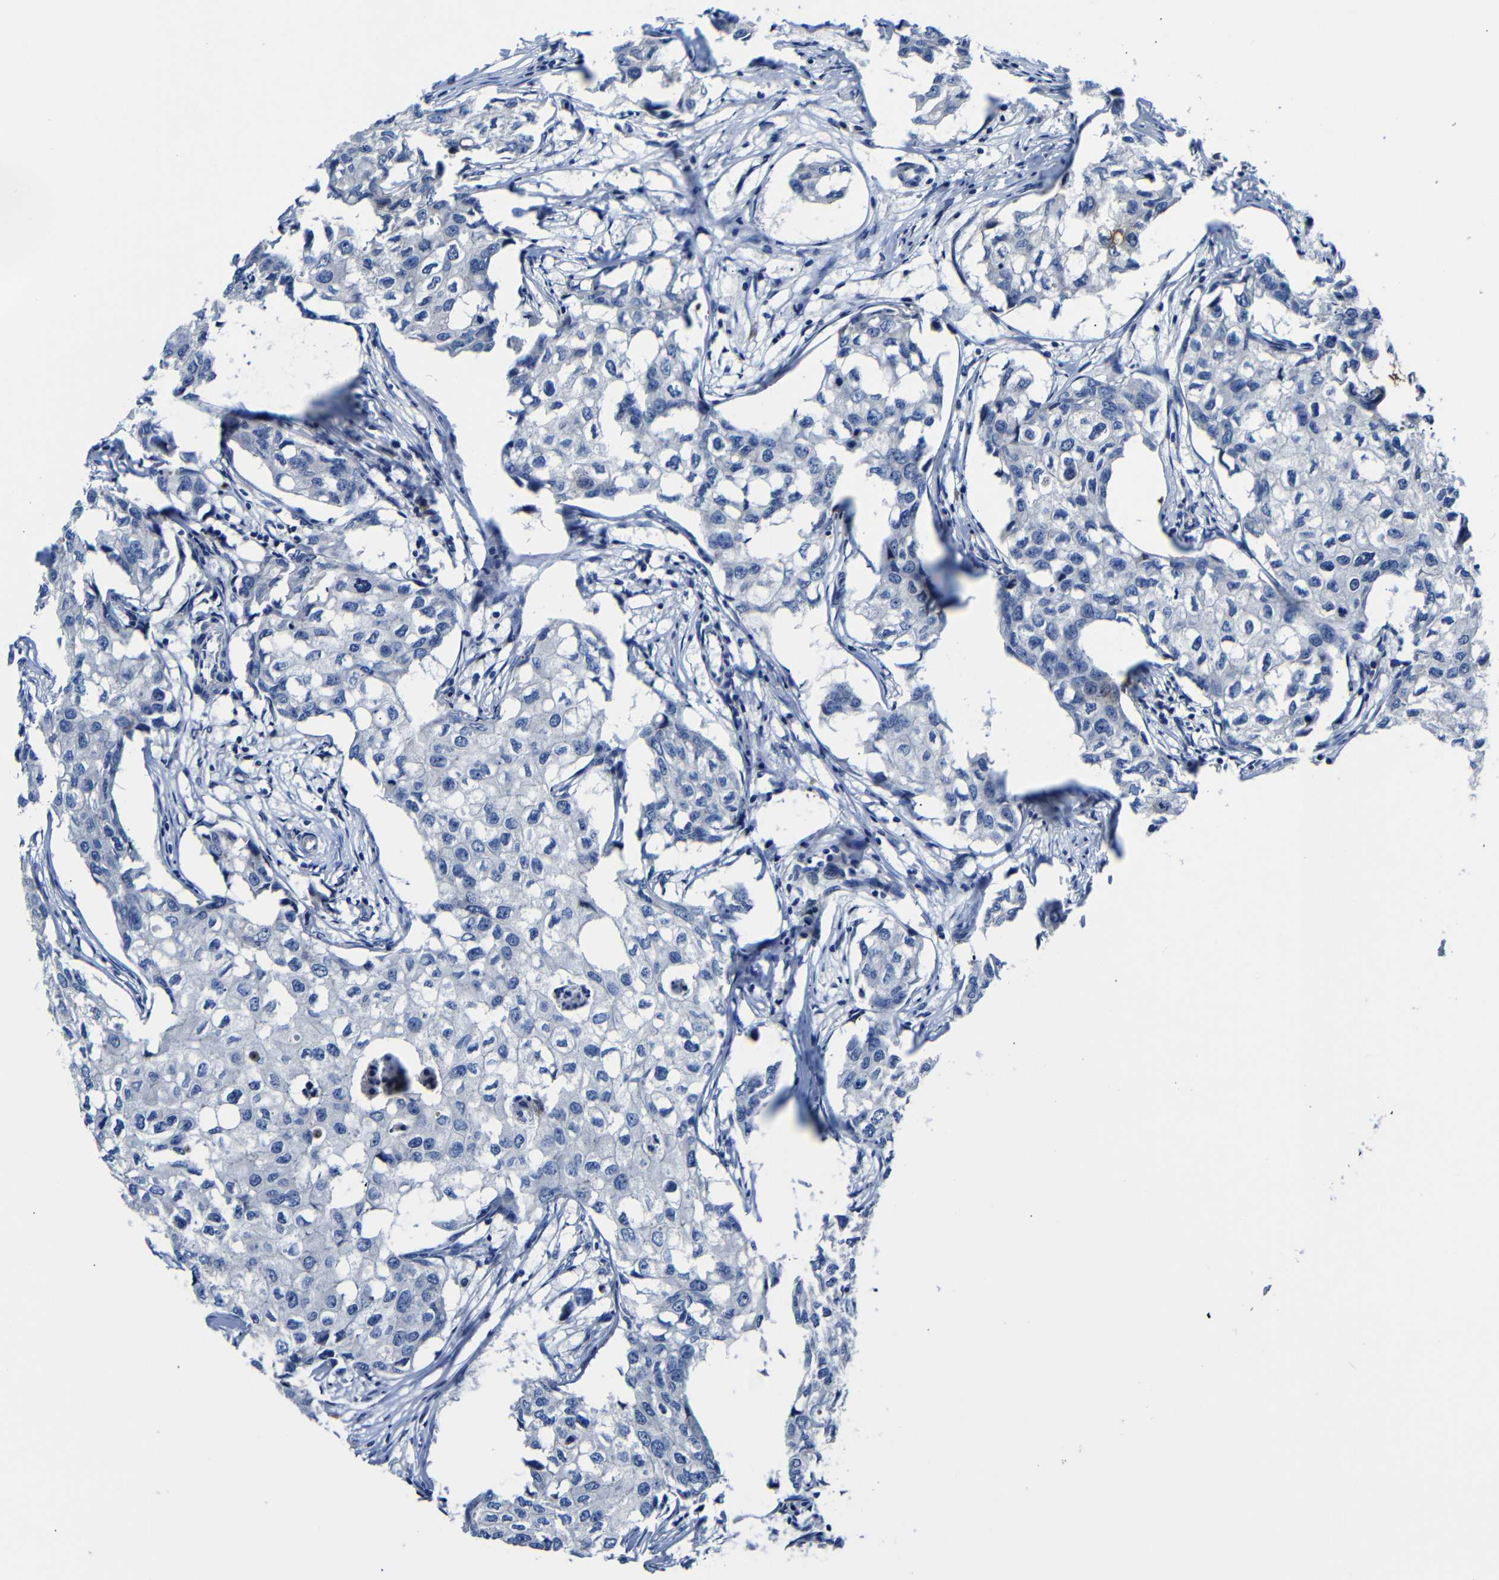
{"staining": {"intensity": "negative", "quantity": "none", "location": "none"}, "tissue": "breast cancer", "cell_type": "Tumor cells", "image_type": "cancer", "snomed": [{"axis": "morphology", "description": "Duct carcinoma"}, {"axis": "topography", "description": "Breast"}], "caption": "Invasive ductal carcinoma (breast) was stained to show a protein in brown. There is no significant expression in tumor cells.", "gene": "AFDN", "patient": {"sex": "female", "age": 27}}